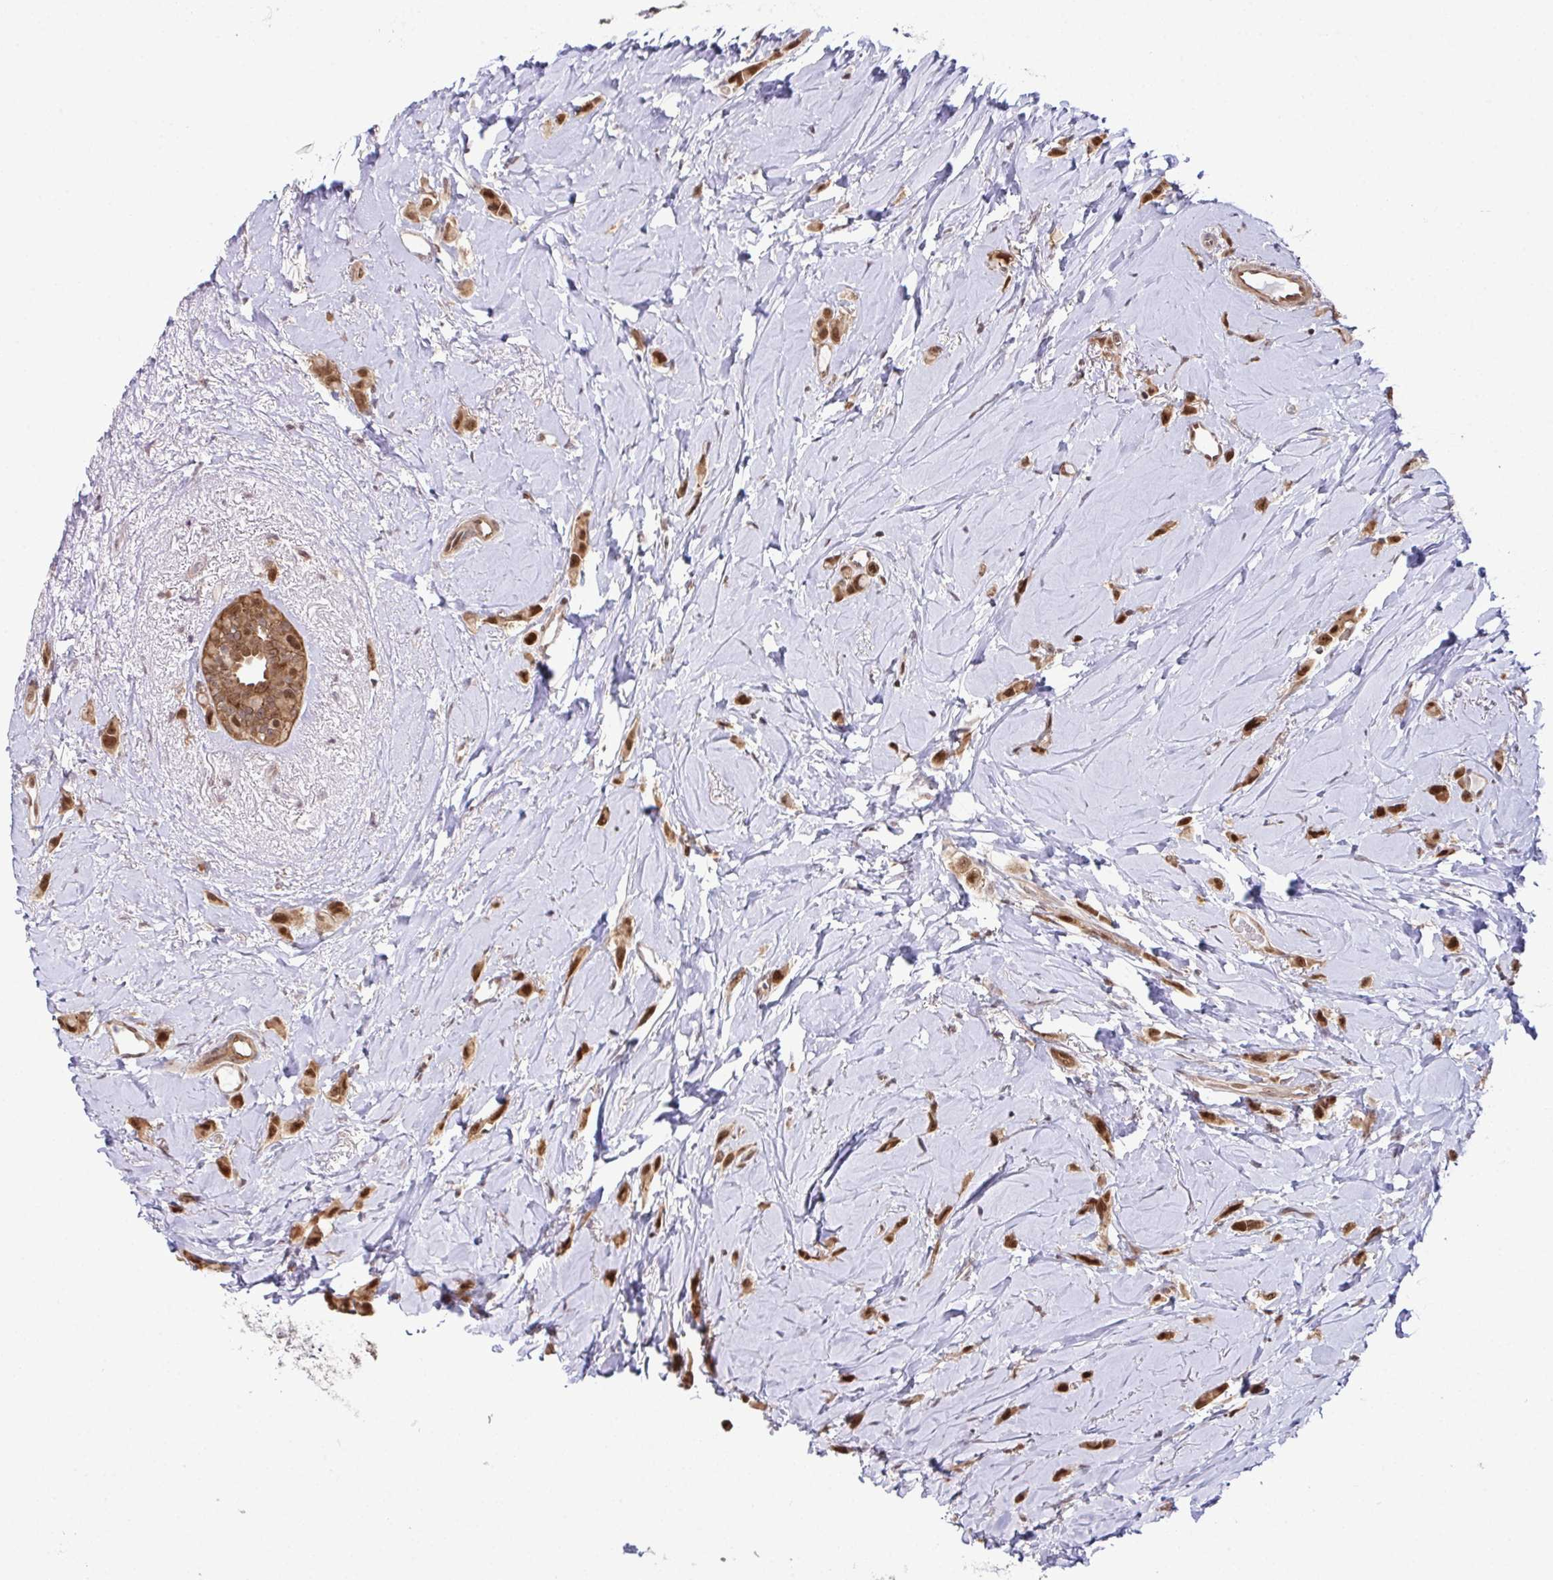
{"staining": {"intensity": "moderate", "quantity": ">75%", "location": "cytoplasmic/membranous,nuclear"}, "tissue": "breast cancer", "cell_type": "Tumor cells", "image_type": "cancer", "snomed": [{"axis": "morphology", "description": "Lobular carcinoma"}, {"axis": "topography", "description": "Breast"}], "caption": "This is an image of immunohistochemistry staining of breast lobular carcinoma, which shows moderate positivity in the cytoplasmic/membranous and nuclear of tumor cells.", "gene": "DNAJB1", "patient": {"sex": "female", "age": 66}}